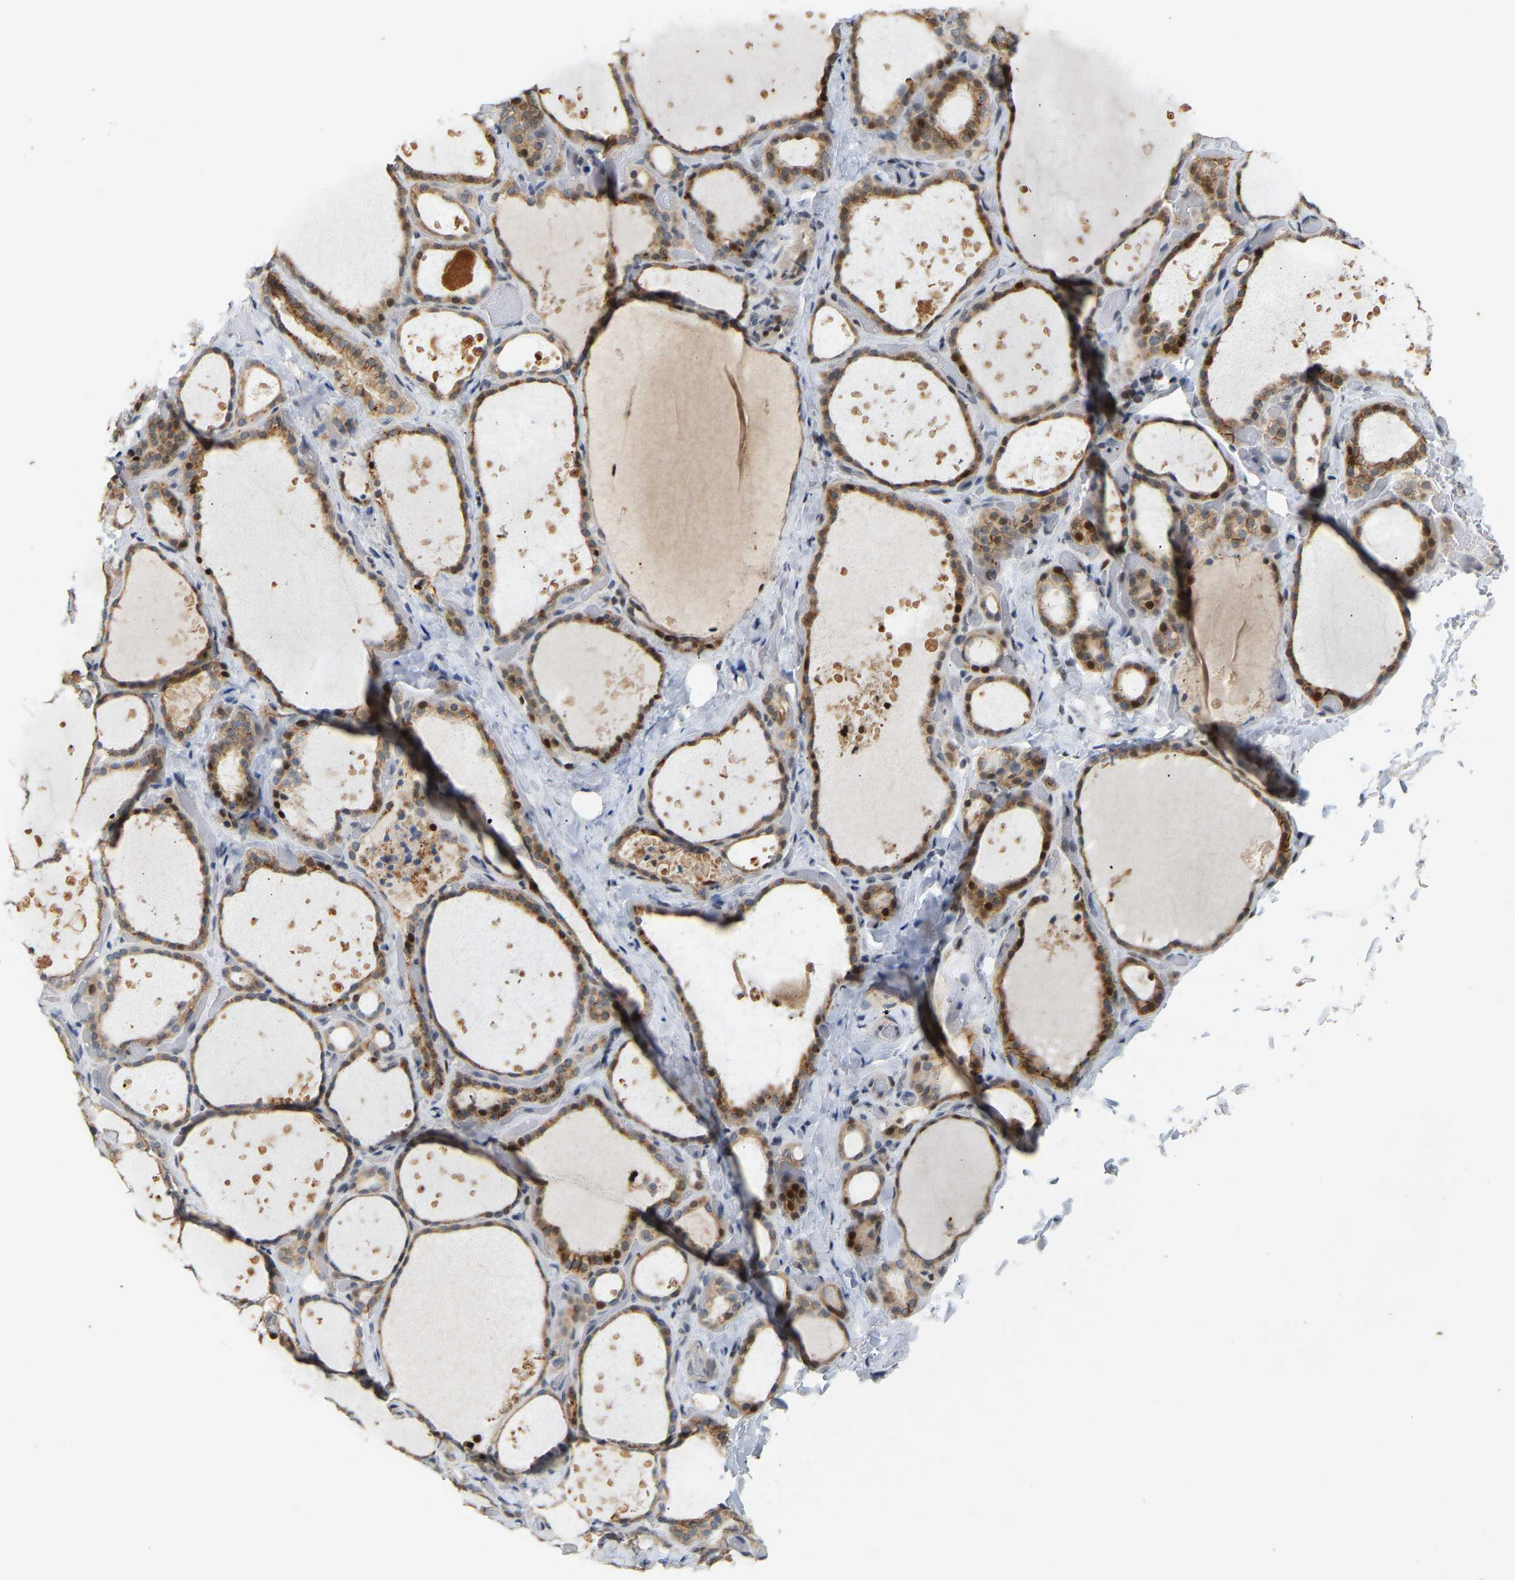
{"staining": {"intensity": "moderate", "quantity": ">75%", "location": "cytoplasmic/membranous,nuclear"}, "tissue": "thyroid gland", "cell_type": "Glandular cells", "image_type": "normal", "snomed": [{"axis": "morphology", "description": "Normal tissue, NOS"}, {"axis": "topography", "description": "Thyroid gland"}], "caption": "Brown immunohistochemical staining in unremarkable human thyroid gland displays moderate cytoplasmic/membranous,nuclear positivity in approximately >75% of glandular cells.", "gene": "PTPN4", "patient": {"sex": "female", "age": 44}}